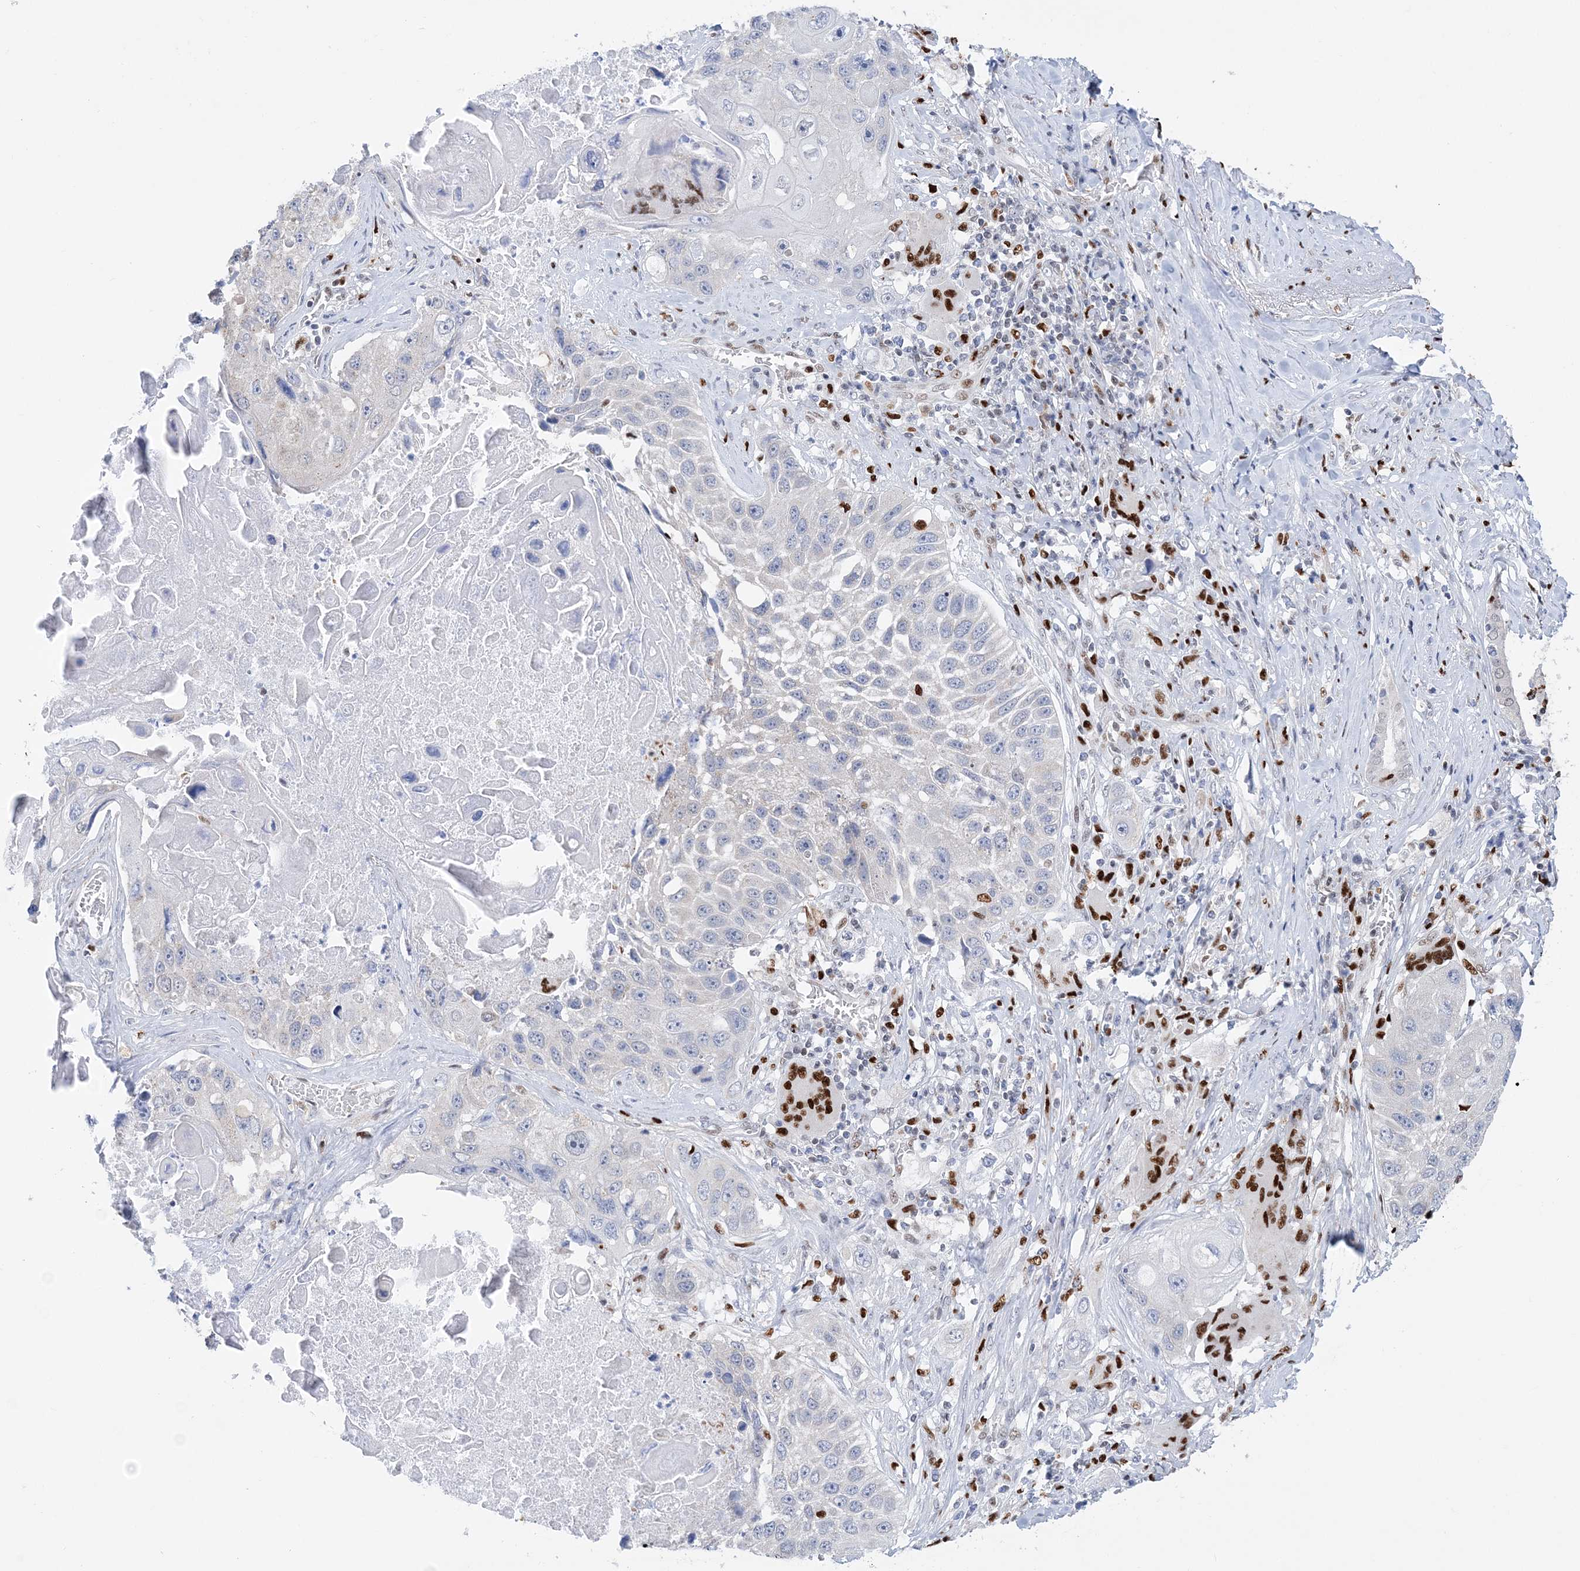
{"staining": {"intensity": "negative", "quantity": "none", "location": "none"}, "tissue": "lung cancer", "cell_type": "Tumor cells", "image_type": "cancer", "snomed": [{"axis": "morphology", "description": "Squamous cell carcinoma, NOS"}, {"axis": "topography", "description": "Lung"}], "caption": "A micrograph of lung cancer stained for a protein shows no brown staining in tumor cells. Nuclei are stained in blue.", "gene": "NIT2", "patient": {"sex": "male", "age": 61}}